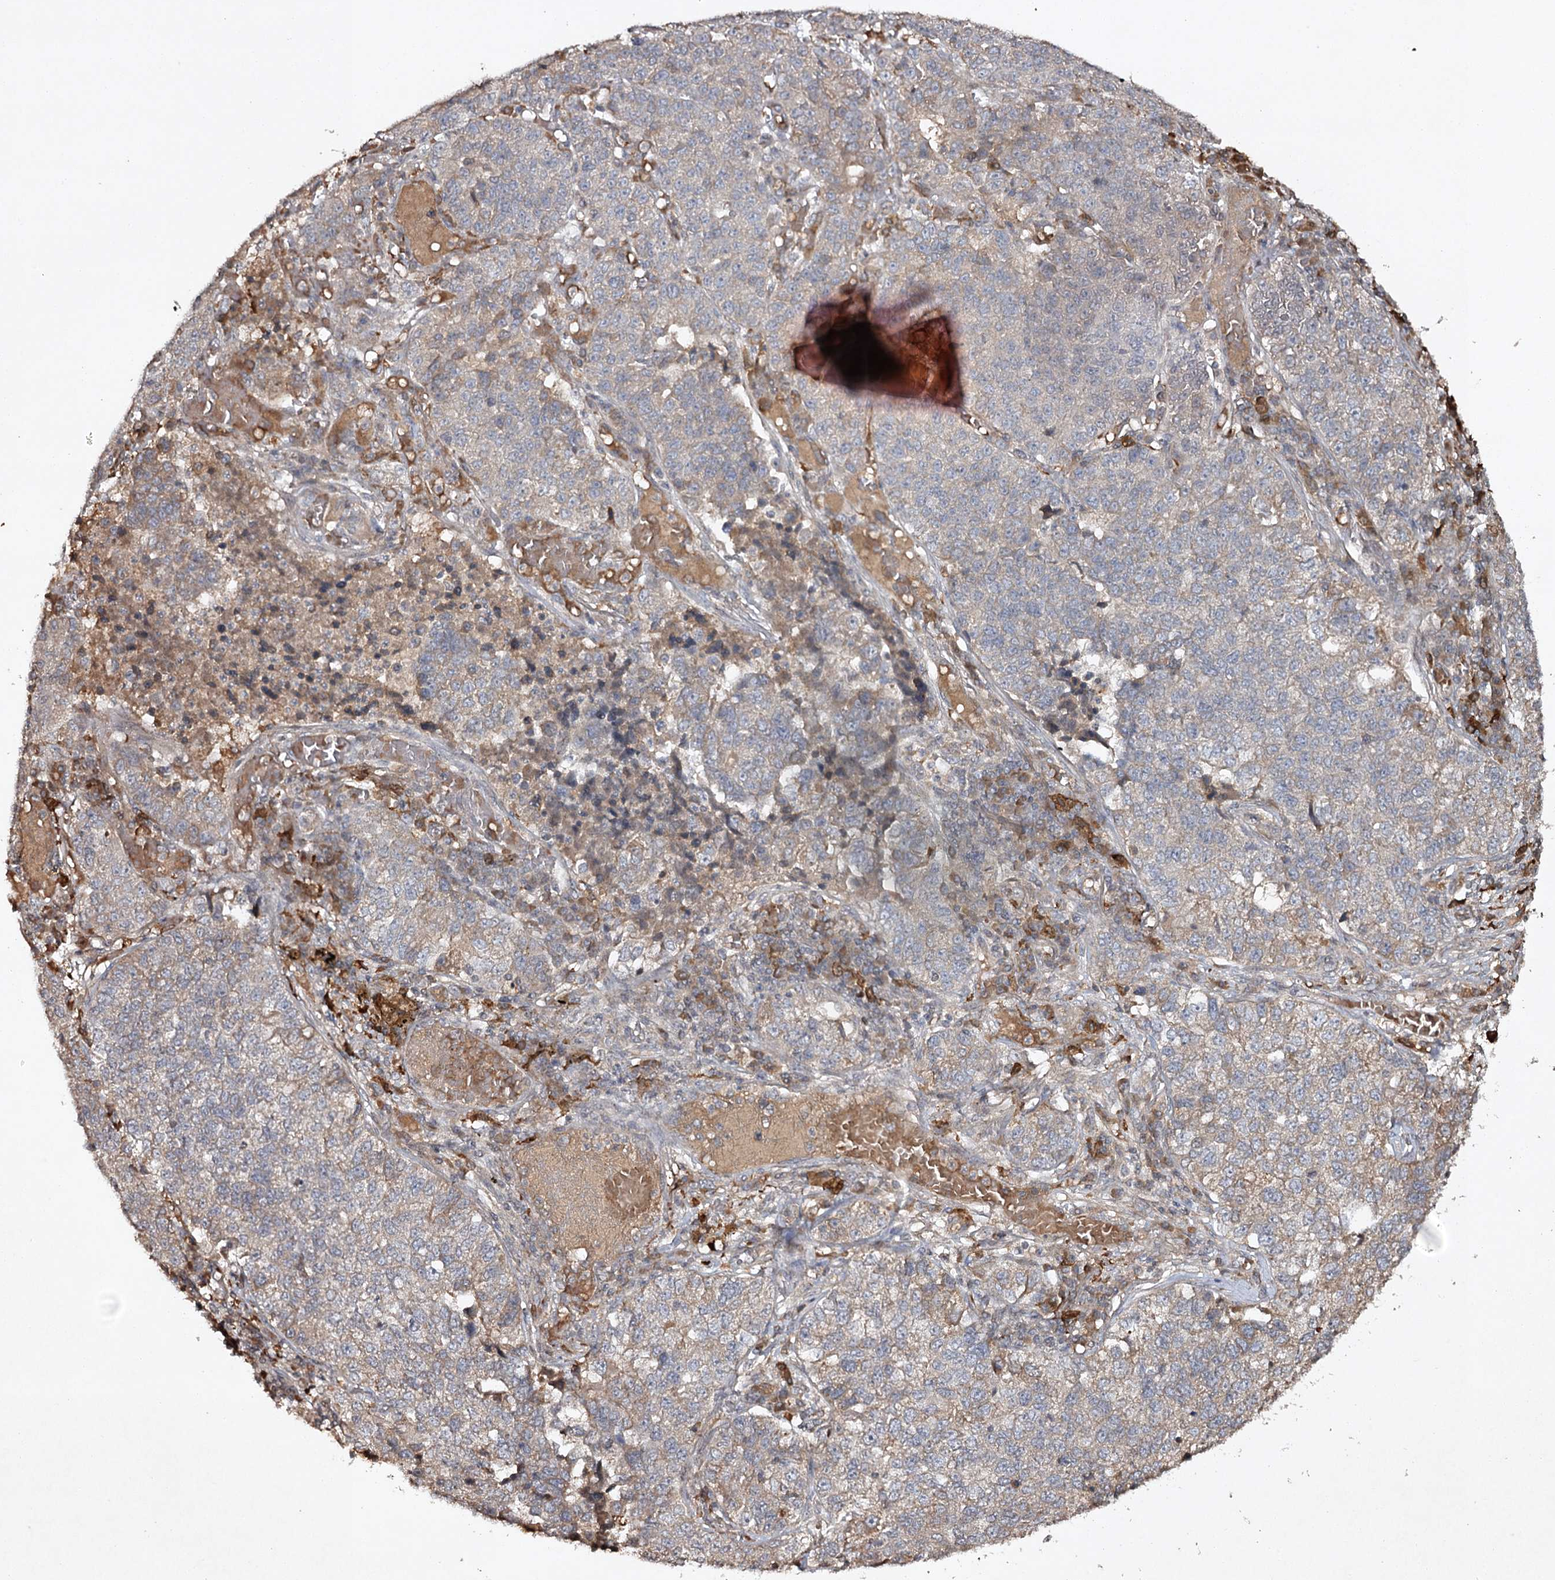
{"staining": {"intensity": "weak", "quantity": "<25%", "location": "cytoplasmic/membranous"}, "tissue": "lung cancer", "cell_type": "Tumor cells", "image_type": "cancer", "snomed": [{"axis": "morphology", "description": "Adenocarcinoma, NOS"}, {"axis": "topography", "description": "Lung"}], "caption": "The image exhibits no staining of tumor cells in lung adenocarcinoma.", "gene": "CYP2B6", "patient": {"sex": "male", "age": 49}}